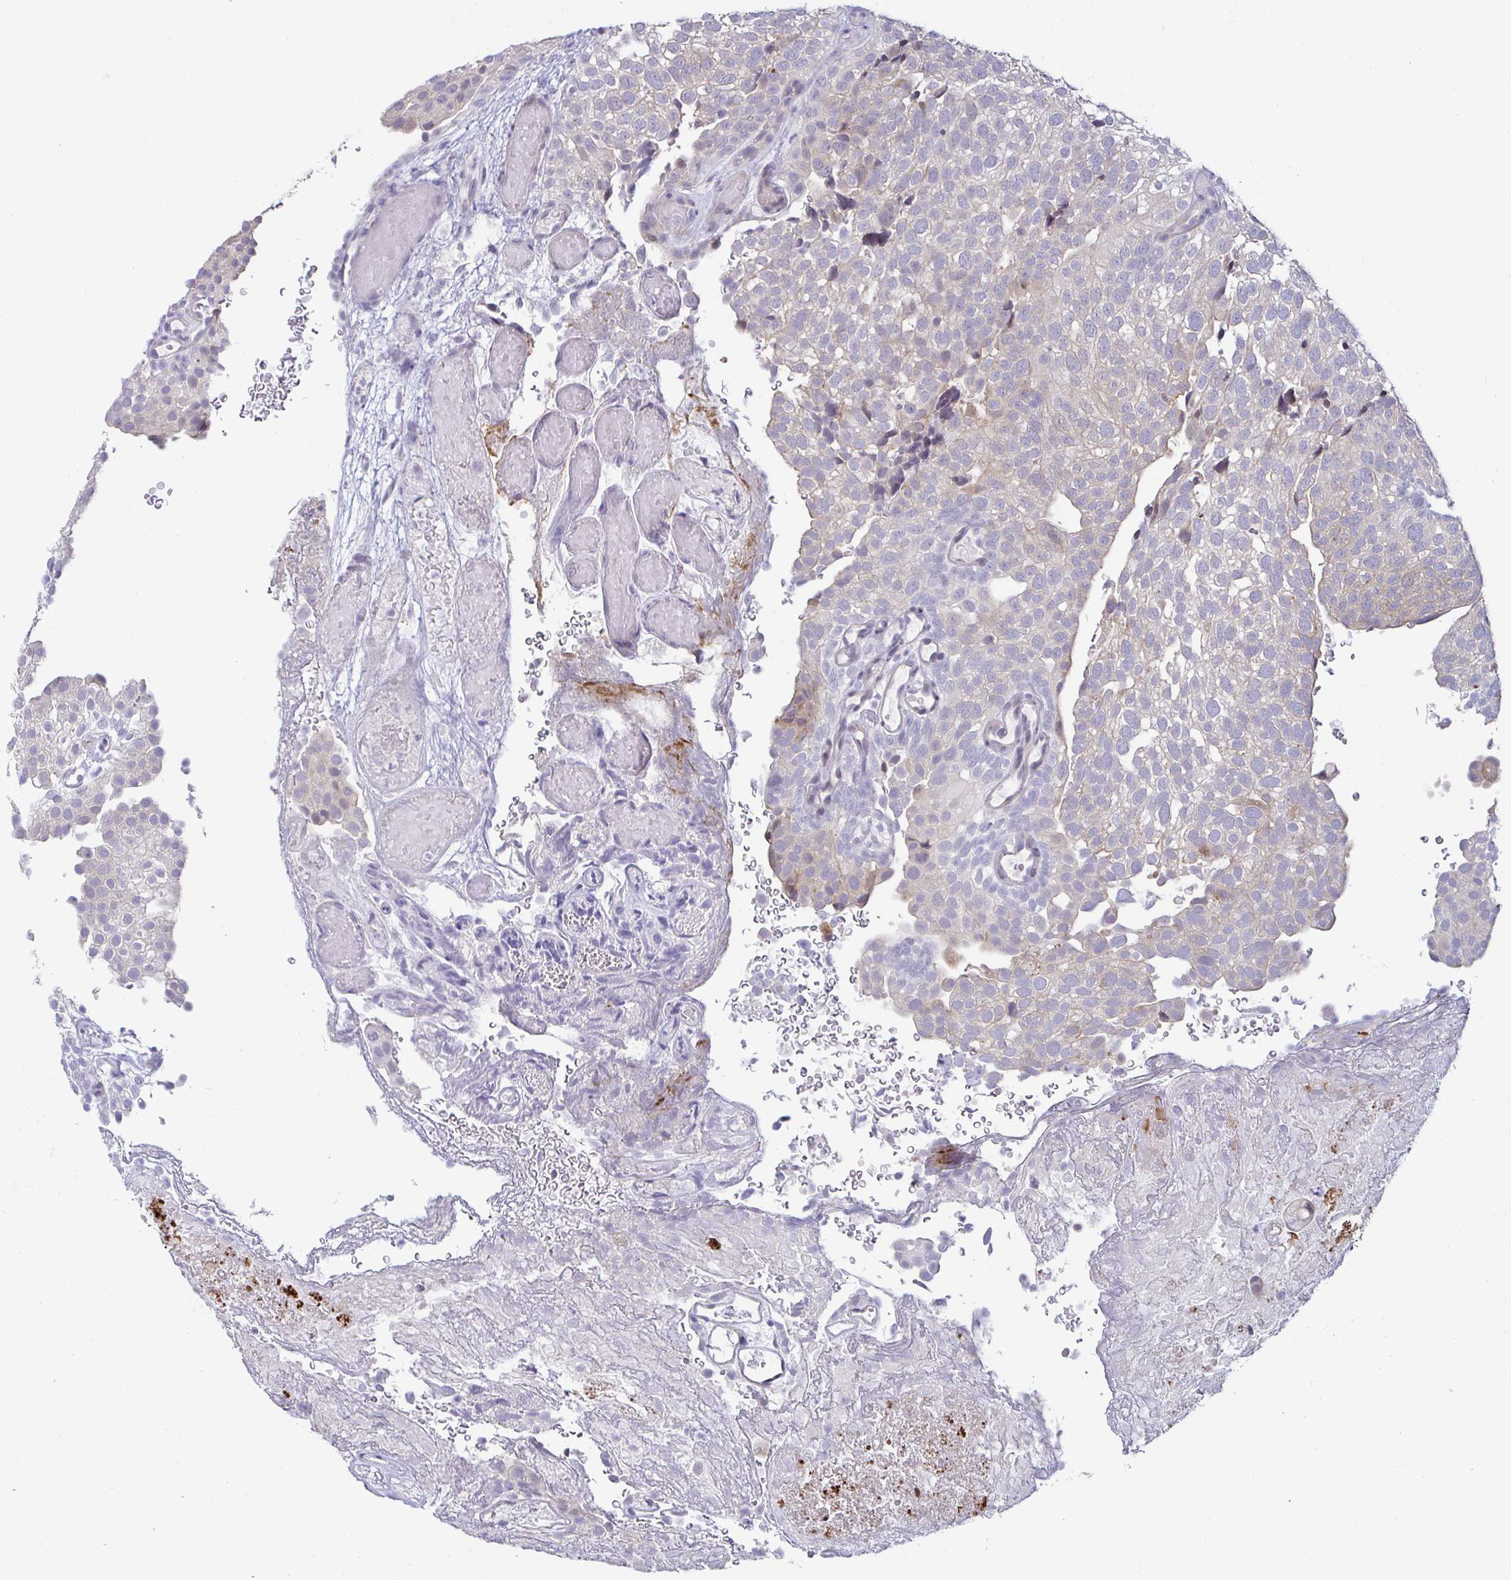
{"staining": {"intensity": "weak", "quantity": "<25%", "location": "cytoplasmic/membranous,nuclear"}, "tissue": "urothelial cancer", "cell_type": "Tumor cells", "image_type": "cancer", "snomed": [{"axis": "morphology", "description": "Urothelial carcinoma, Low grade"}, {"axis": "topography", "description": "Urinary bladder"}], "caption": "An image of human low-grade urothelial carcinoma is negative for staining in tumor cells.", "gene": "GSTM1", "patient": {"sex": "male", "age": 78}}